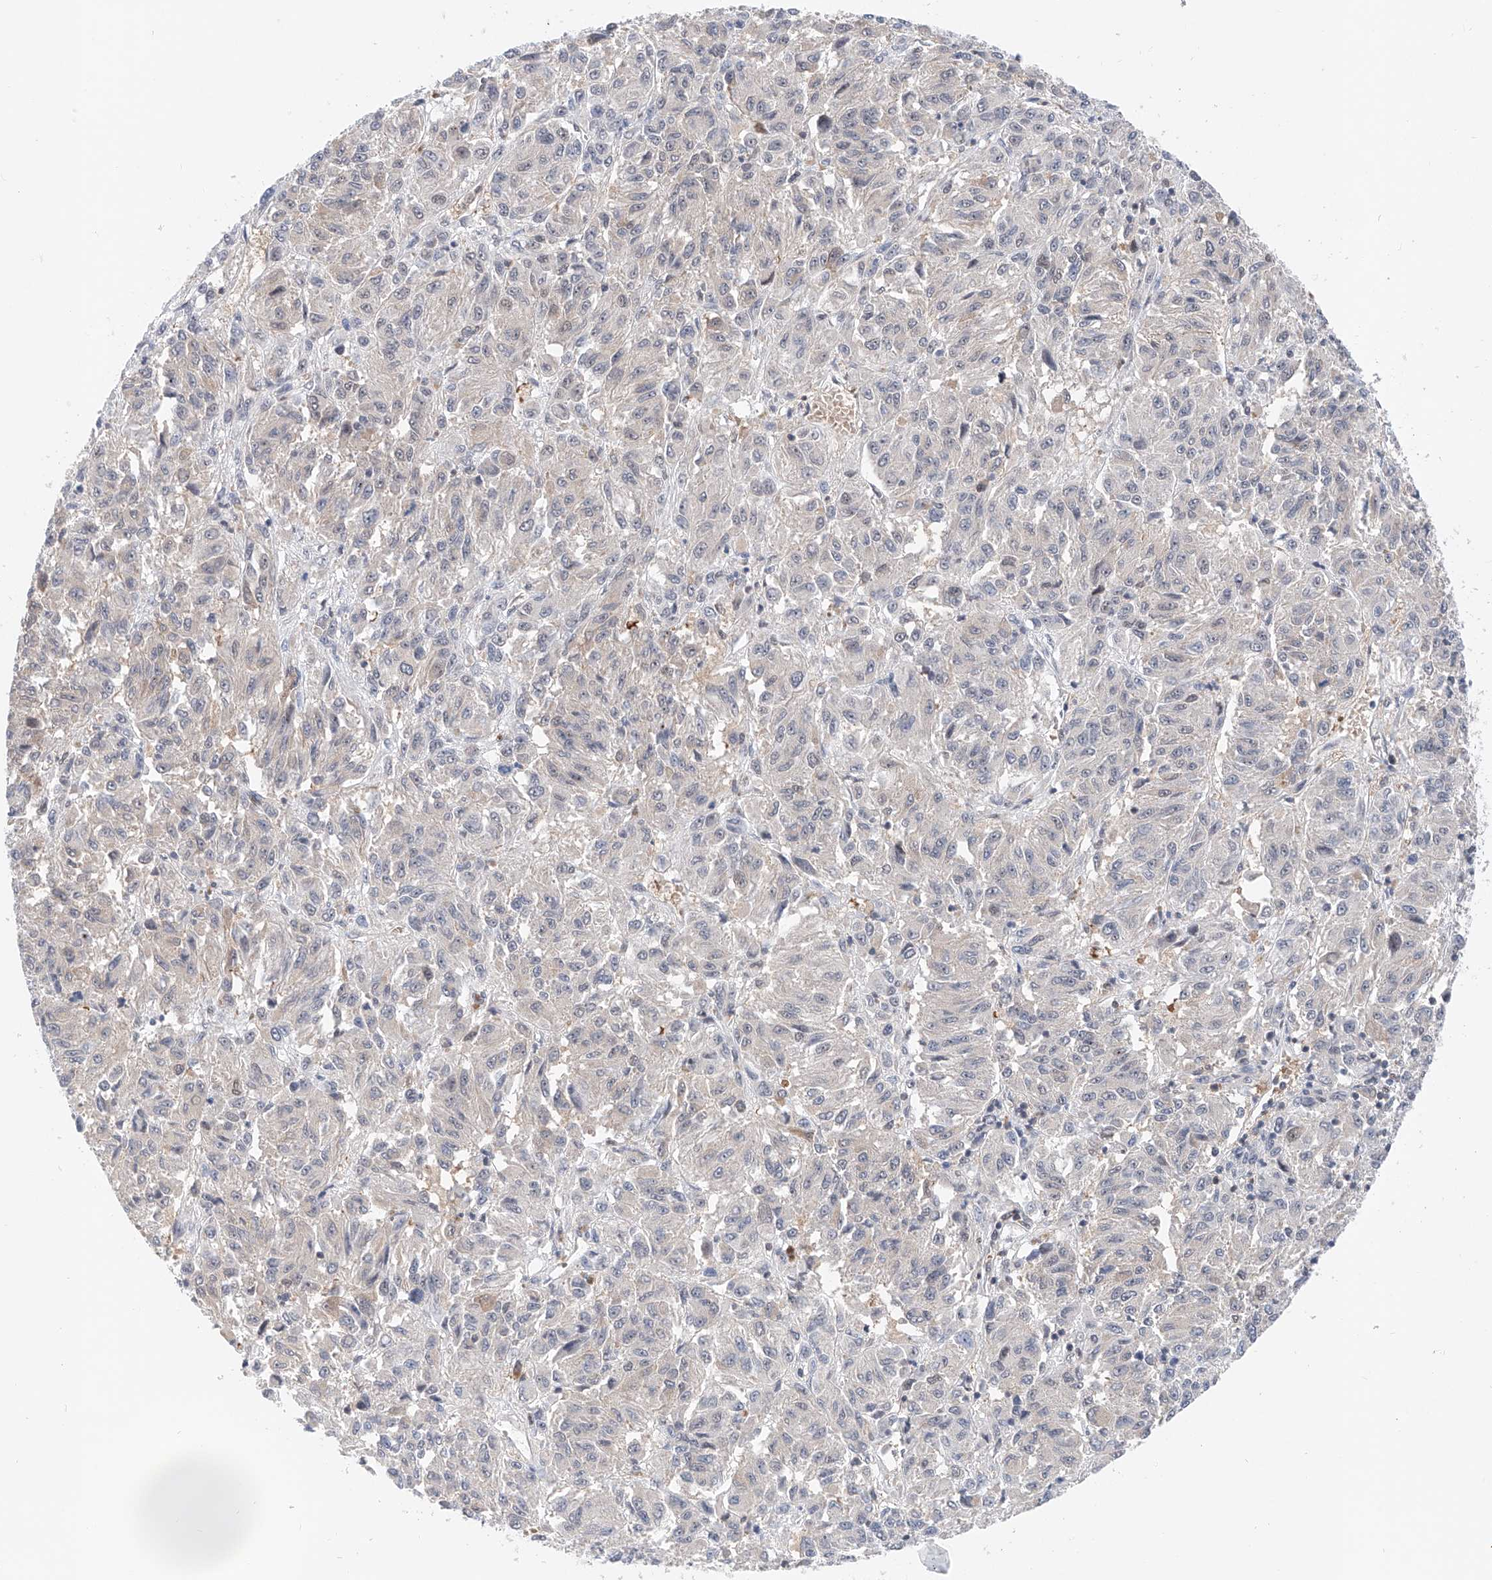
{"staining": {"intensity": "negative", "quantity": "none", "location": "none"}, "tissue": "melanoma", "cell_type": "Tumor cells", "image_type": "cancer", "snomed": [{"axis": "morphology", "description": "Malignant melanoma, Metastatic site"}, {"axis": "topography", "description": "Lung"}], "caption": "Immunohistochemical staining of malignant melanoma (metastatic site) displays no significant expression in tumor cells.", "gene": "SNRNP200", "patient": {"sex": "male", "age": 64}}